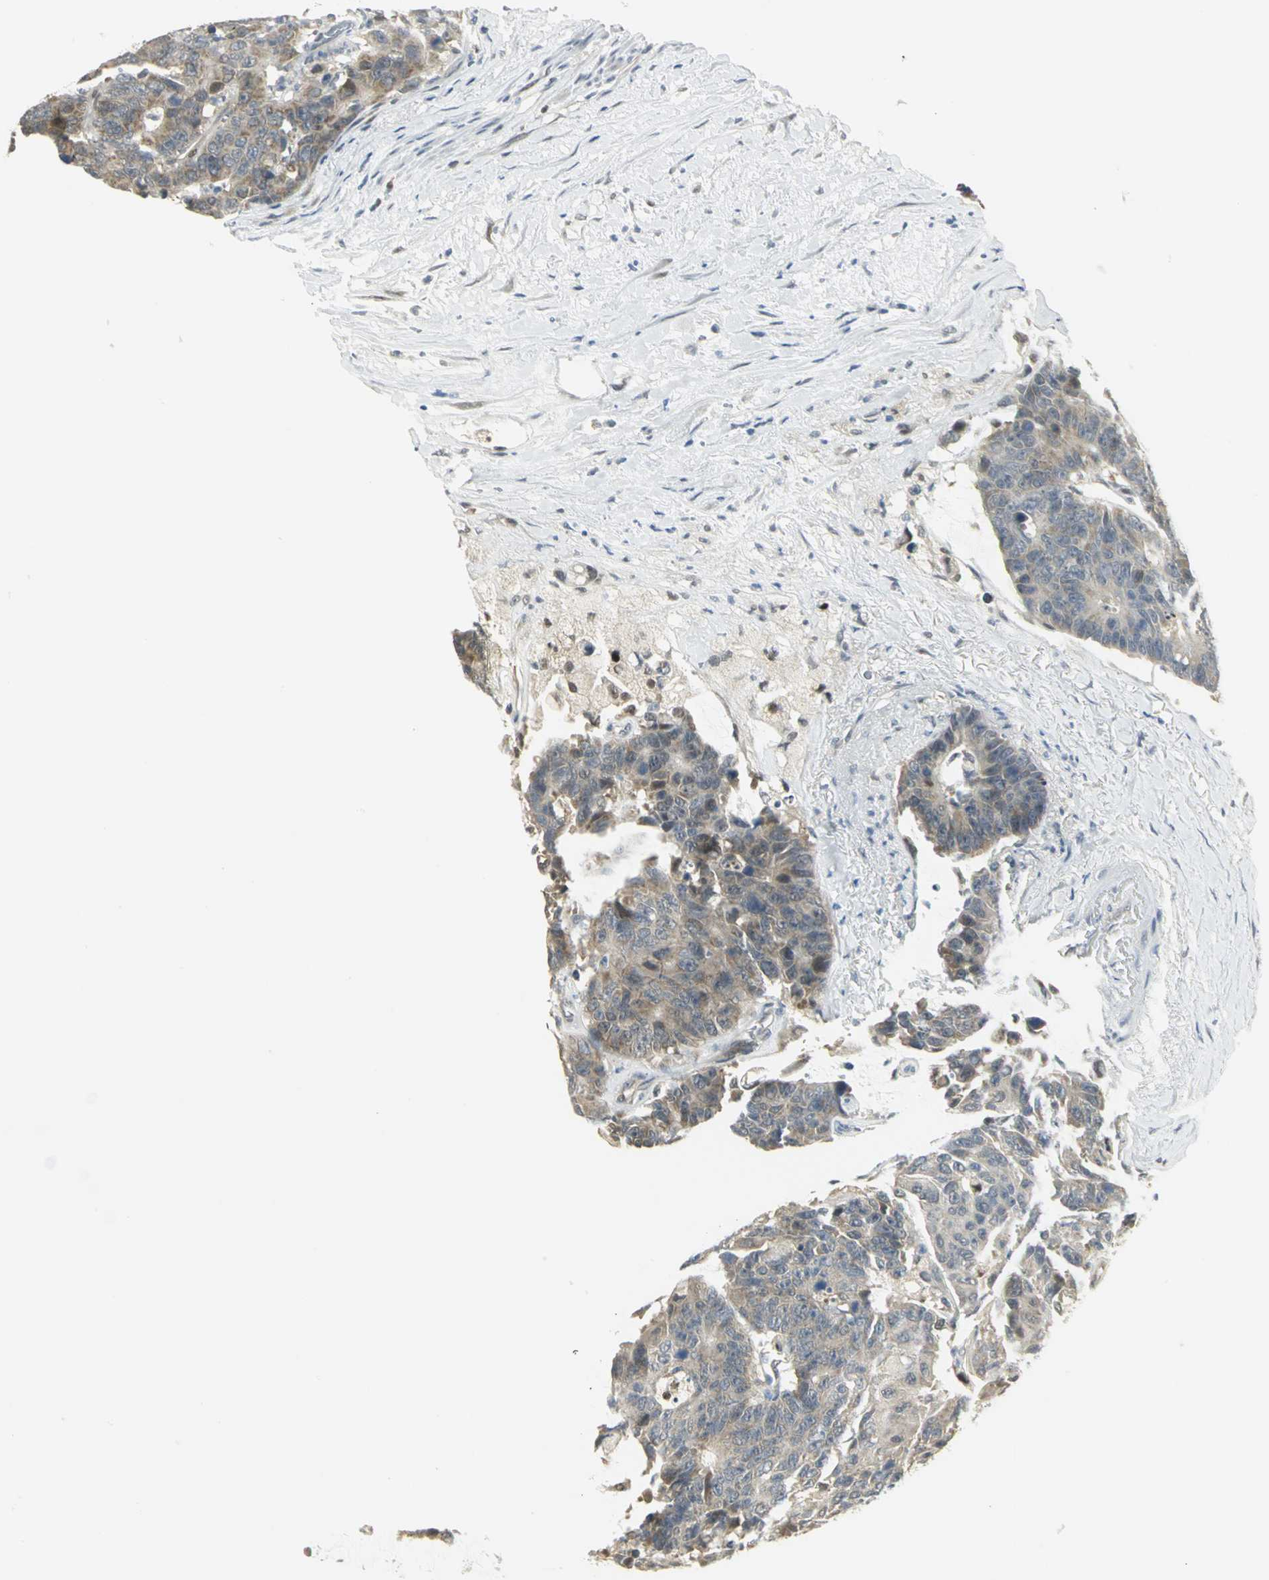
{"staining": {"intensity": "moderate", "quantity": ">75%", "location": "cytoplasmic/membranous"}, "tissue": "colorectal cancer", "cell_type": "Tumor cells", "image_type": "cancer", "snomed": [{"axis": "morphology", "description": "Adenocarcinoma, NOS"}, {"axis": "topography", "description": "Colon"}], "caption": "The micrograph shows staining of adenocarcinoma (colorectal), revealing moderate cytoplasmic/membranous protein staining (brown color) within tumor cells. The protein of interest is shown in brown color, while the nuclei are stained blue.", "gene": "PSMC4", "patient": {"sex": "female", "age": 86}}